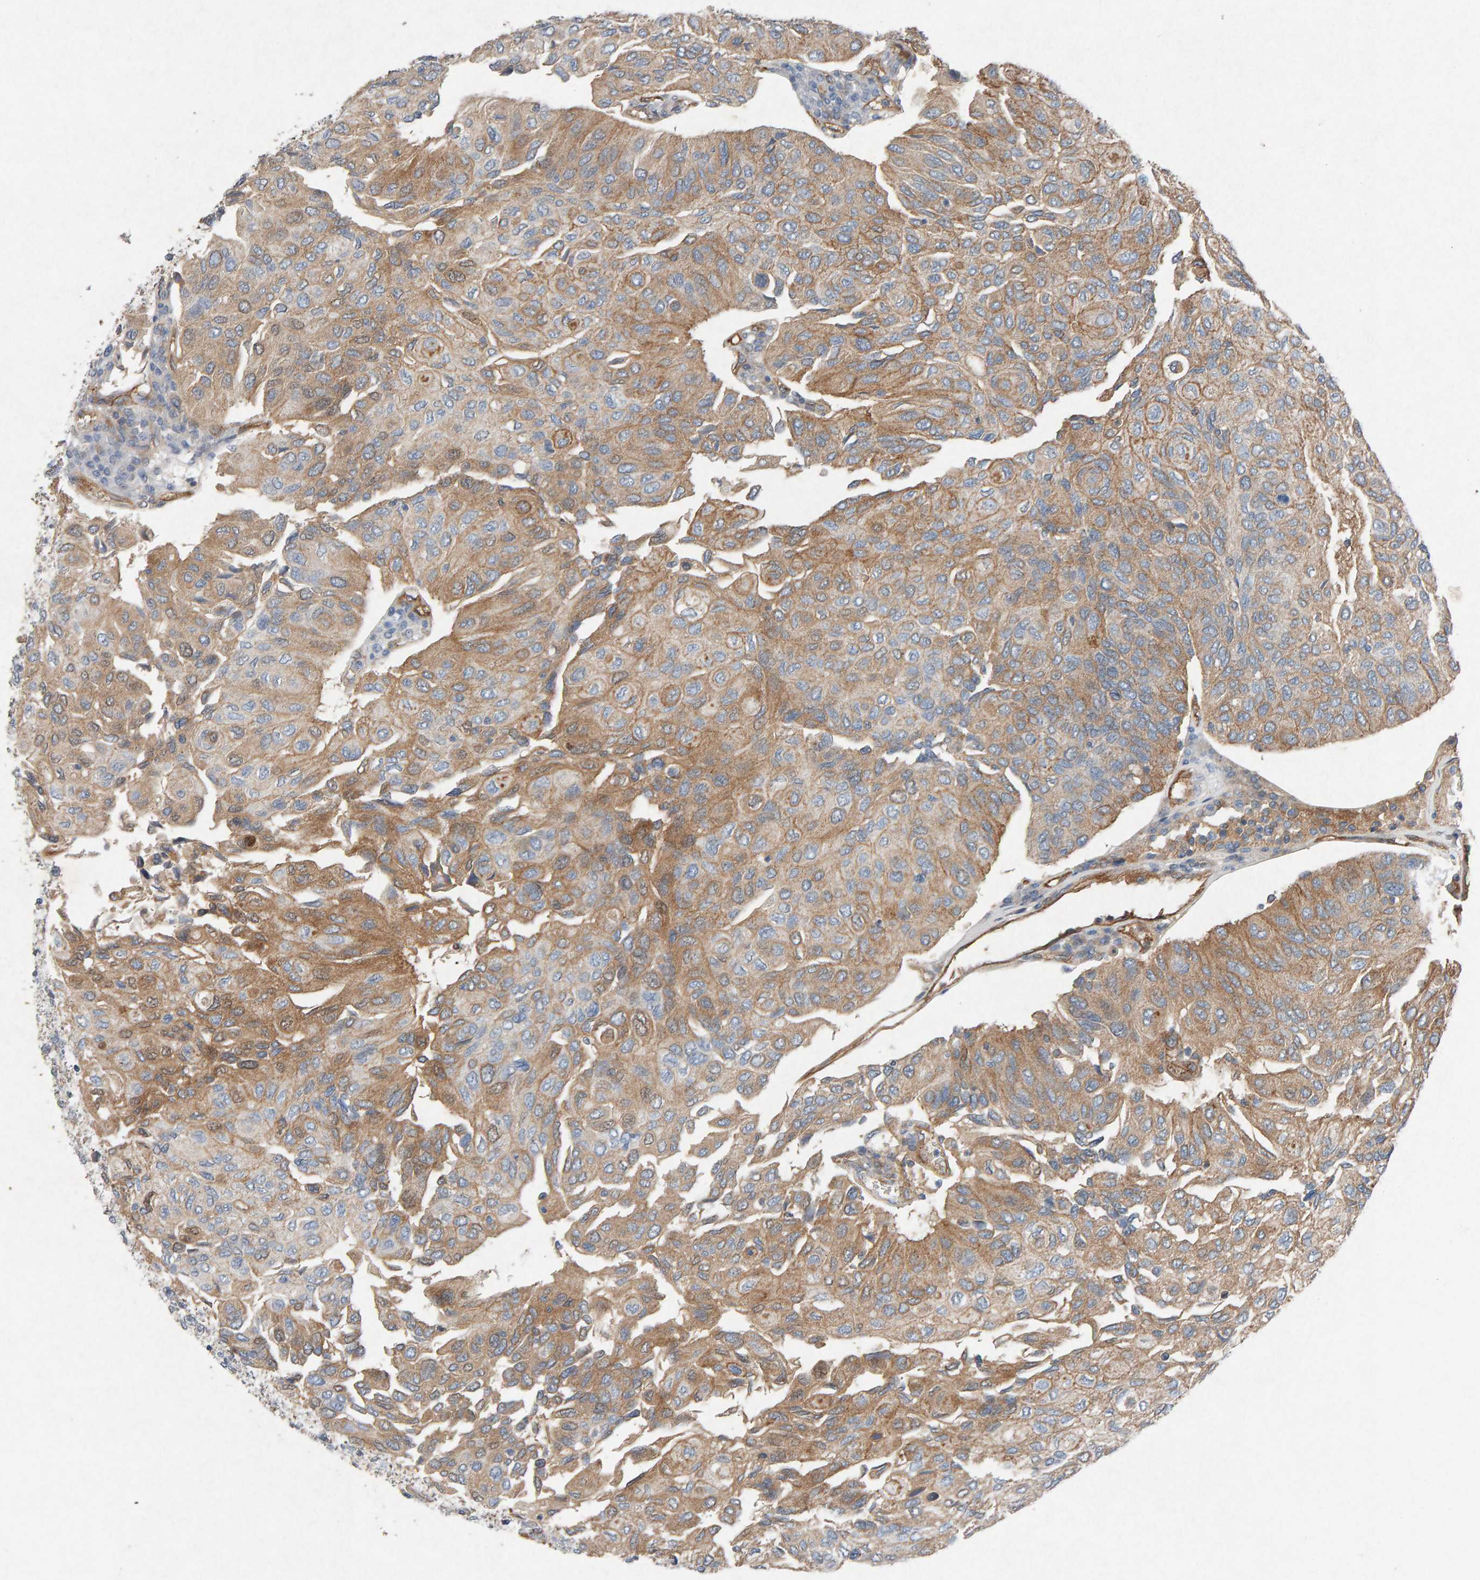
{"staining": {"intensity": "moderate", "quantity": "25%-75%", "location": "cytoplasmic/membranous"}, "tissue": "urothelial cancer", "cell_type": "Tumor cells", "image_type": "cancer", "snomed": [{"axis": "morphology", "description": "Urothelial carcinoma, High grade"}, {"axis": "topography", "description": "Urinary bladder"}], "caption": "The histopathology image demonstrates a brown stain indicating the presence of a protein in the cytoplasmic/membranous of tumor cells in urothelial cancer.", "gene": "PTPRM", "patient": {"sex": "male", "age": 66}}